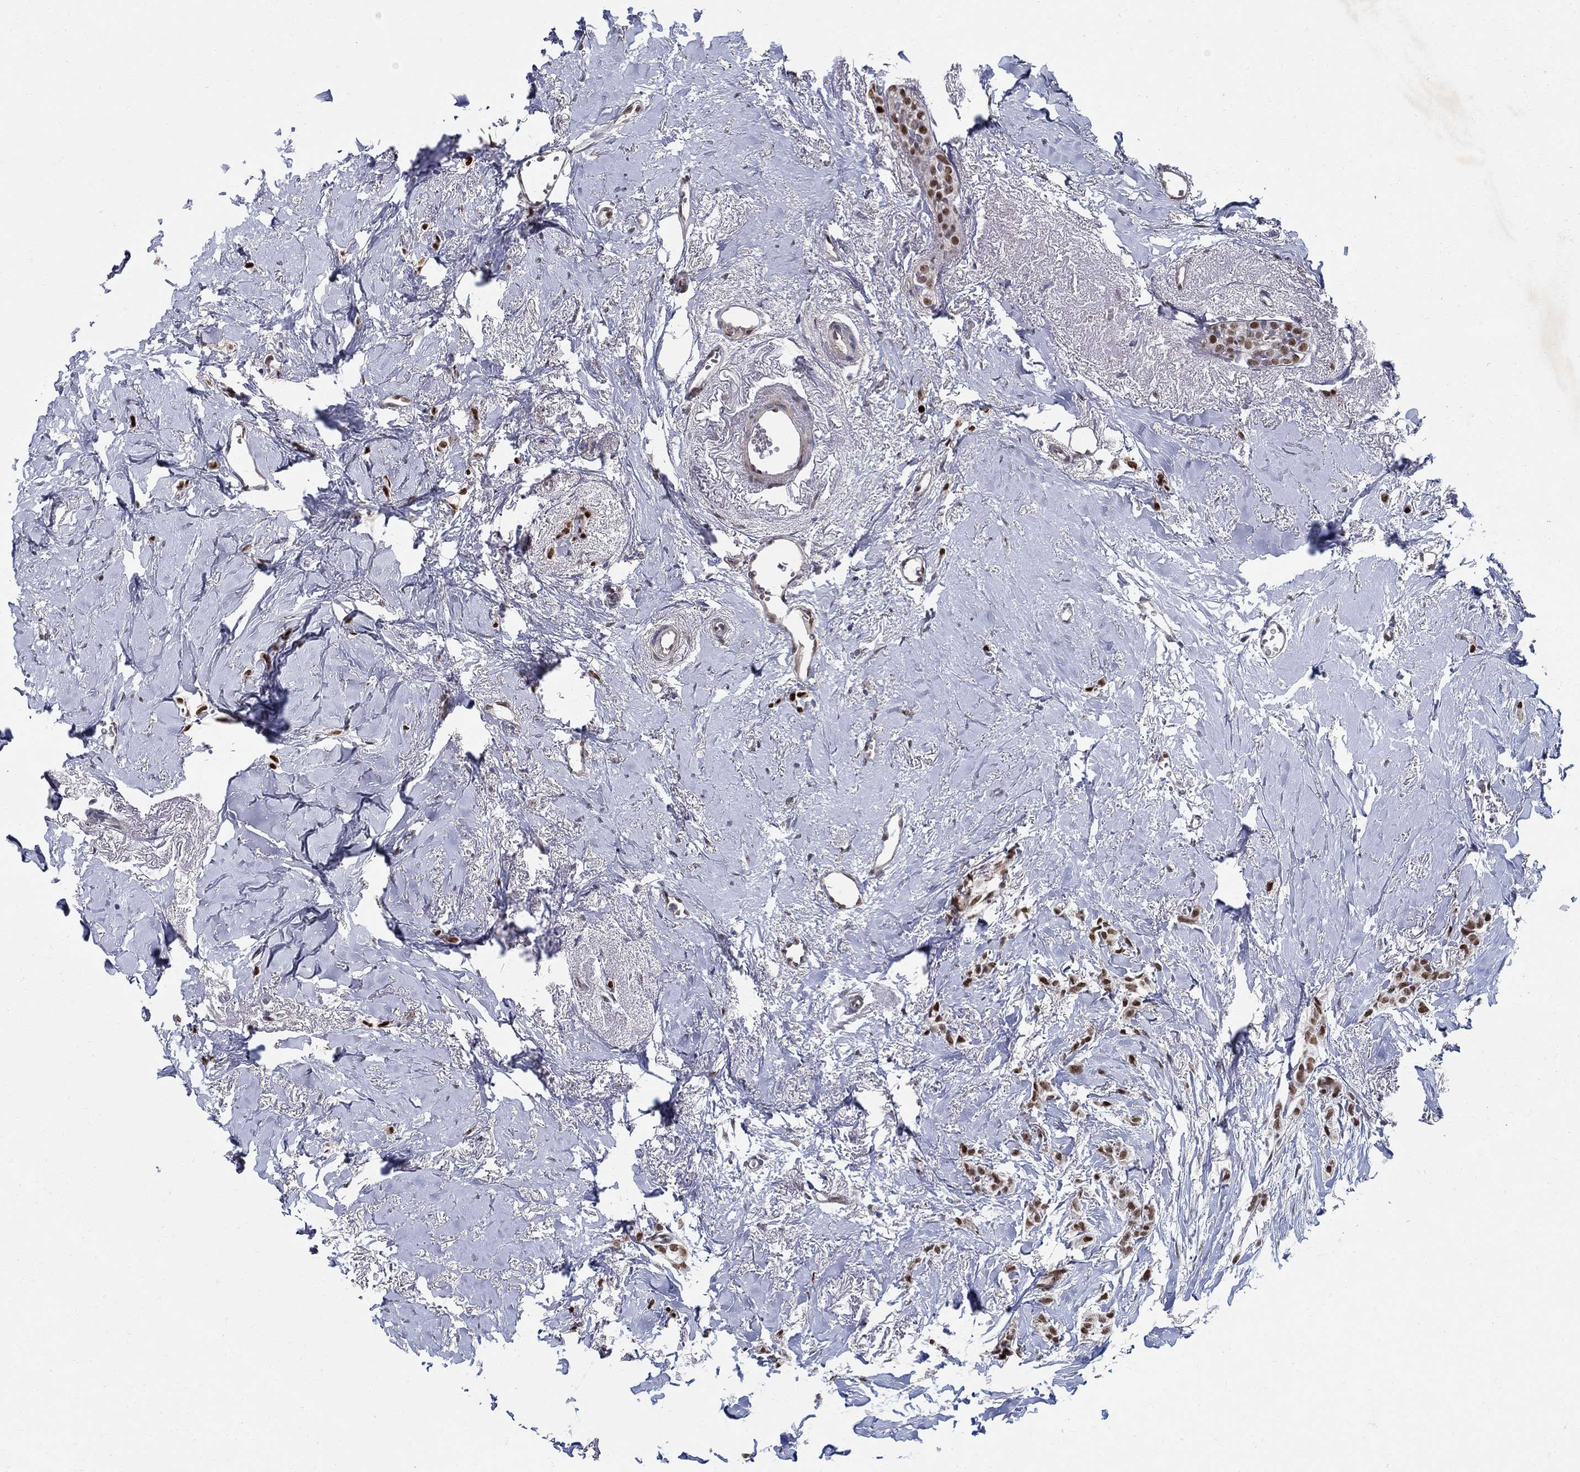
{"staining": {"intensity": "strong", "quantity": ">75%", "location": "nuclear"}, "tissue": "breast cancer", "cell_type": "Tumor cells", "image_type": "cancer", "snomed": [{"axis": "morphology", "description": "Duct carcinoma"}, {"axis": "topography", "description": "Breast"}], "caption": "Tumor cells exhibit high levels of strong nuclear positivity in about >75% of cells in breast cancer (invasive ductal carcinoma).", "gene": "C16orf46", "patient": {"sex": "female", "age": 85}}